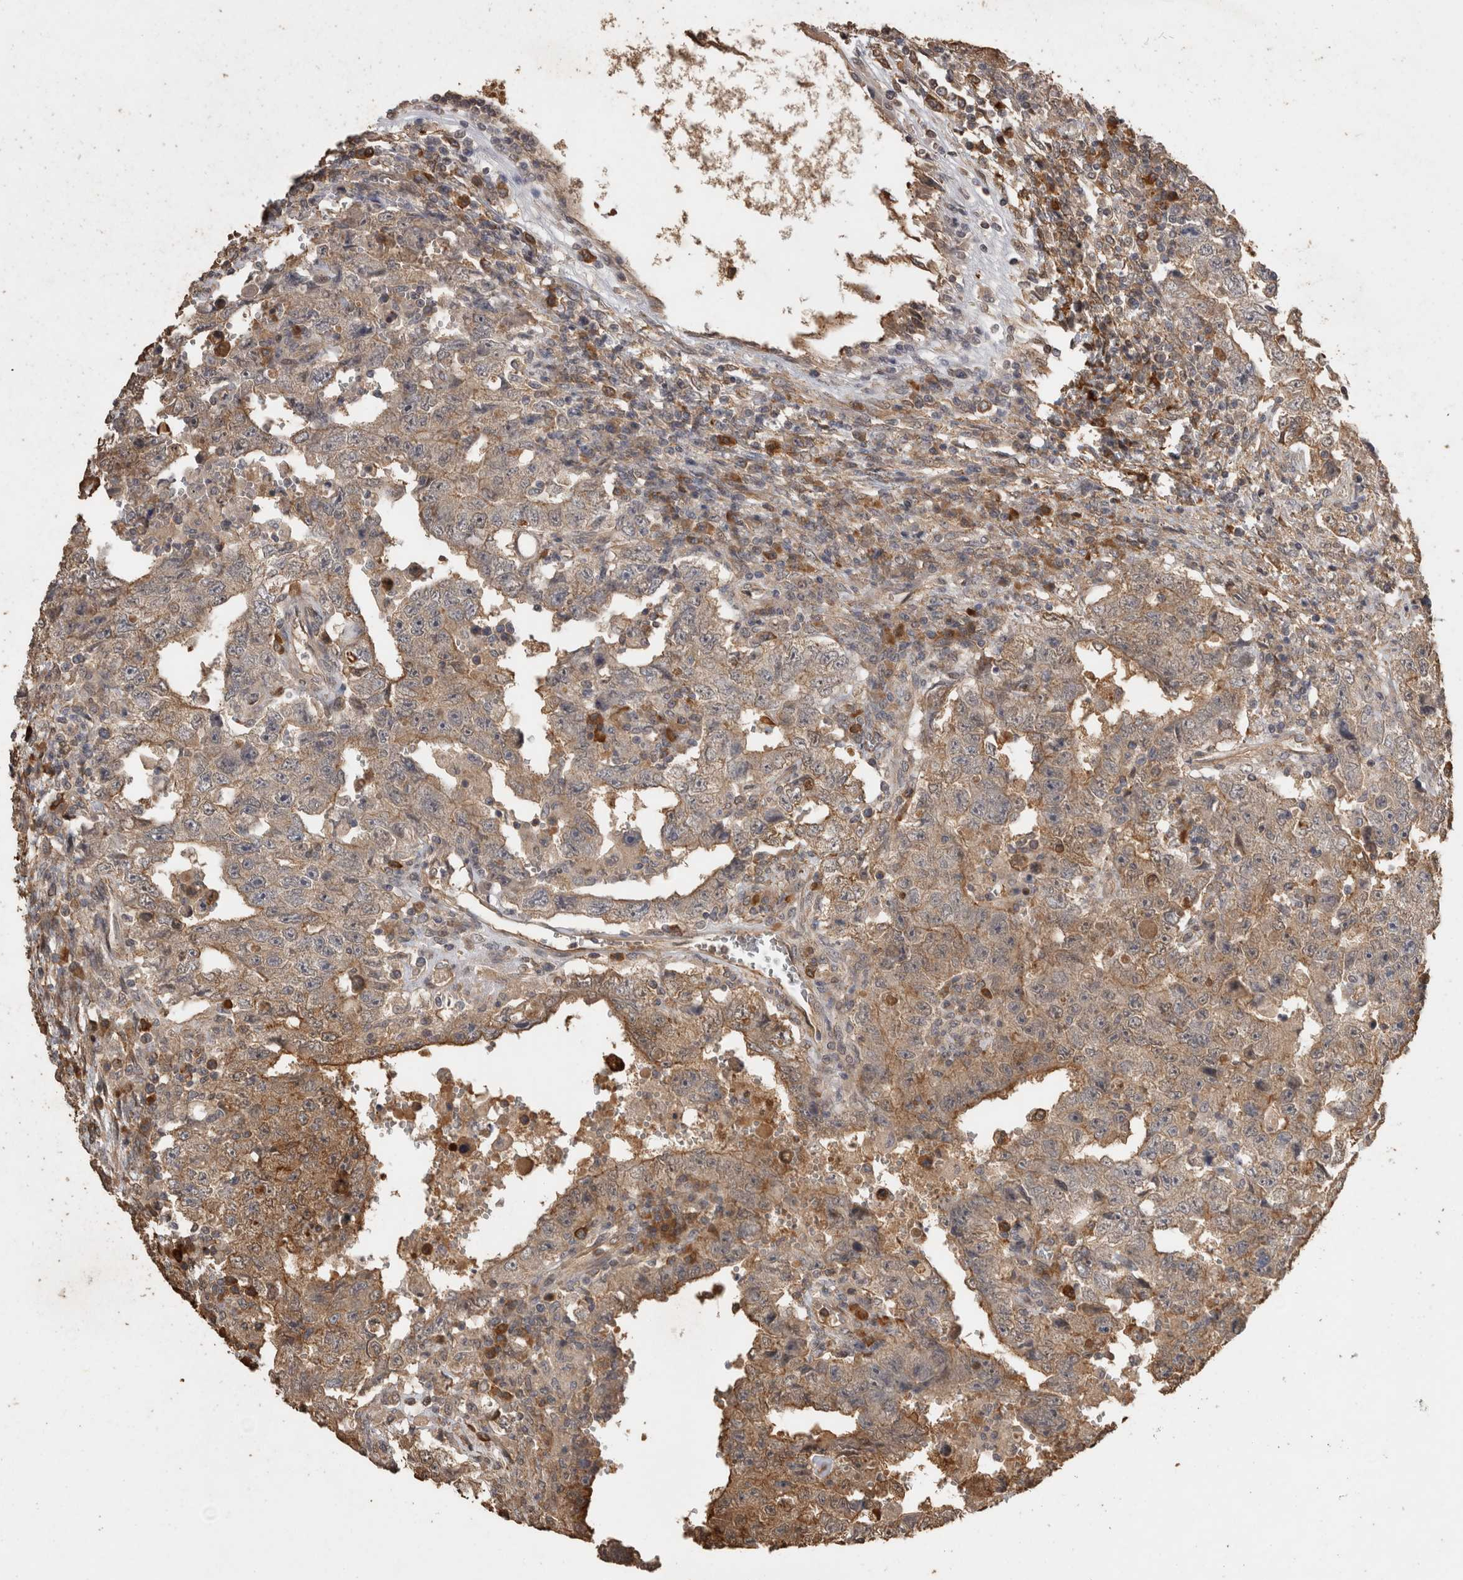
{"staining": {"intensity": "weak", "quantity": ">75%", "location": "cytoplasmic/membranous"}, "tissue": "testis cancer", "cell_type": "Tumor cells", "image_type": "cancer", "snomed": [{"axis": "morphology", "description": "Carcinoma, Embryonal, NOS"}, {"axis": "topography", "description": "Testis"}], "caption": "Immunohistochemical staining of testis cancer (embryonal carcinoma) shows low levels of weak cytoplasmic/membranous protein expression in about >75% of tumor cells.", "gene": "RHPN1", "patient": {"sex": "male", "age": 26}}